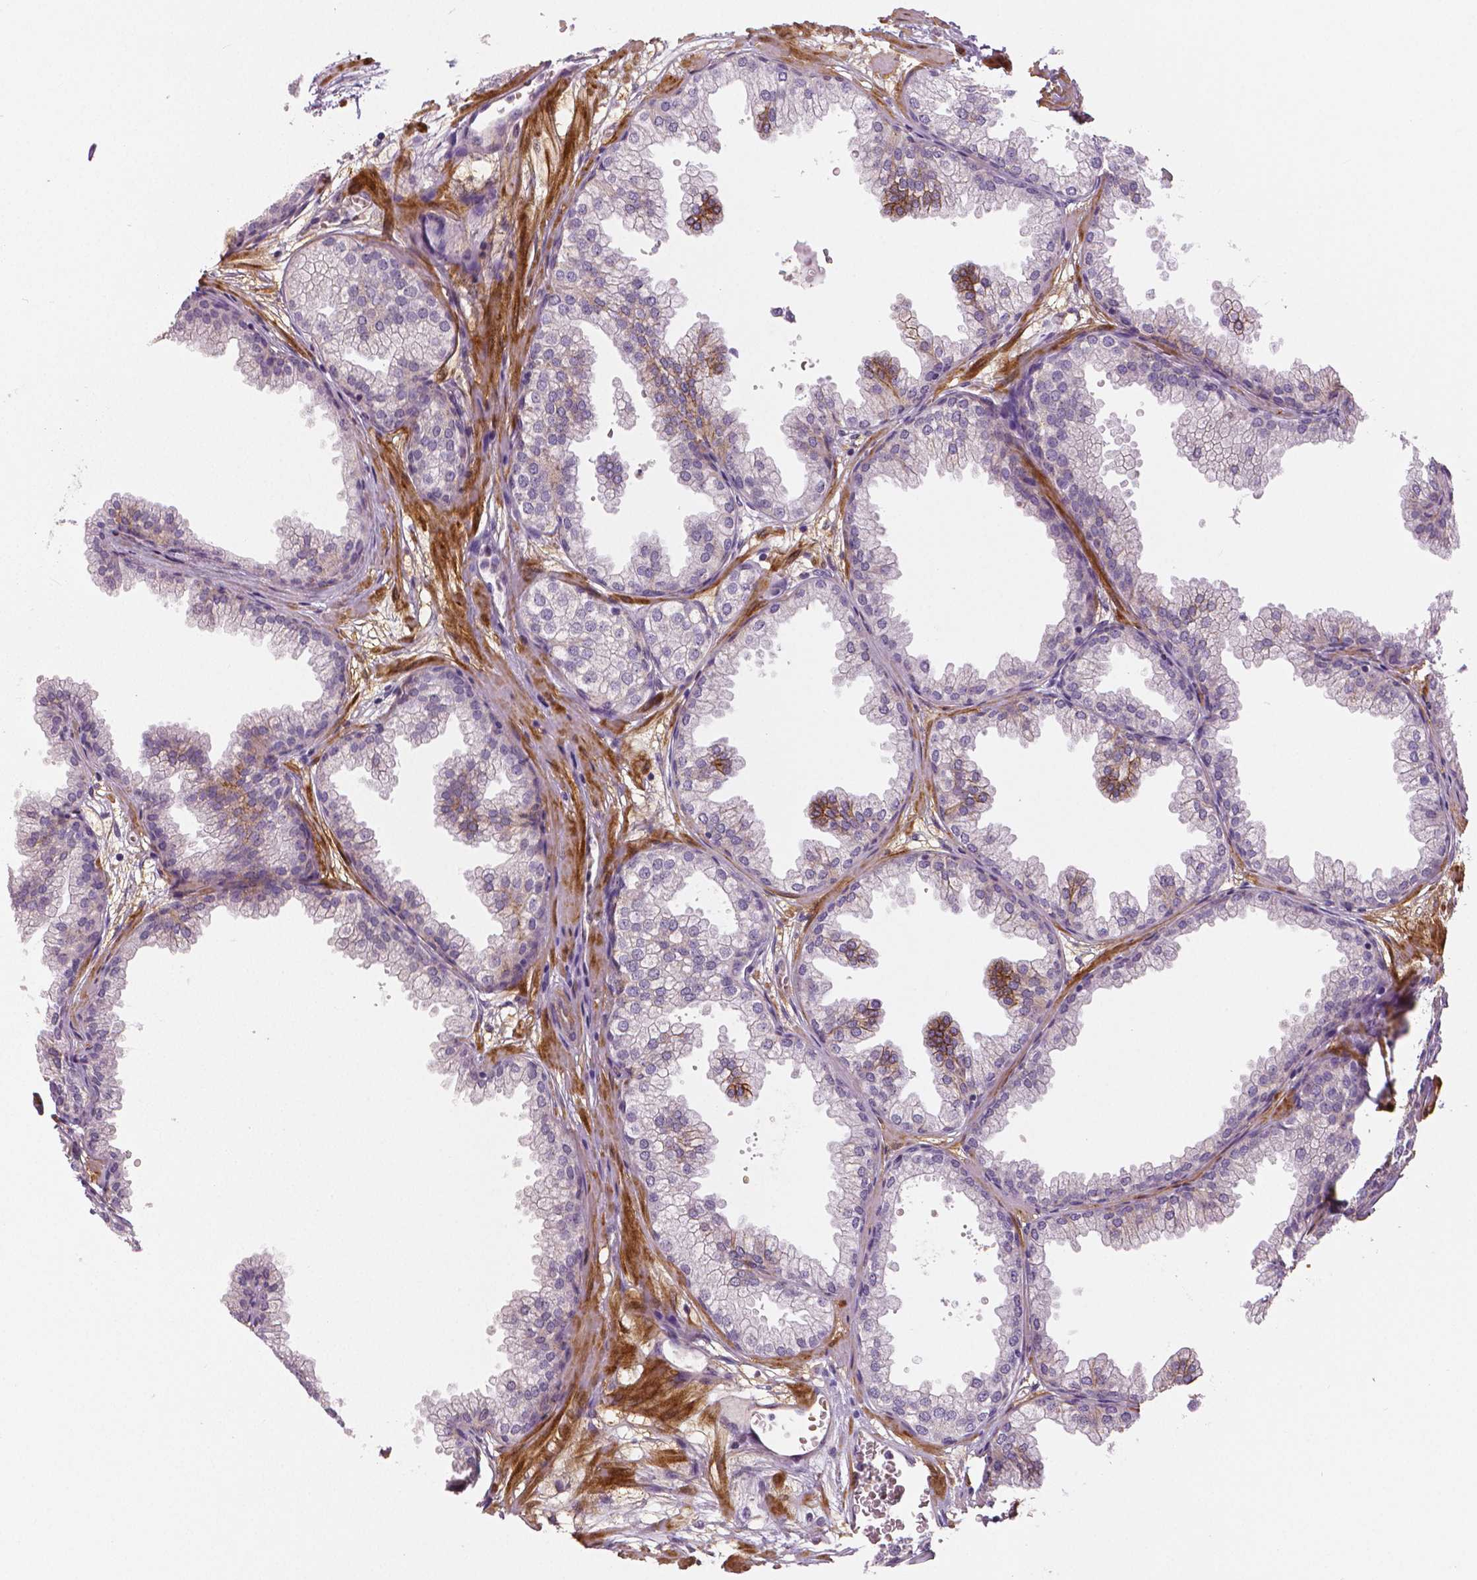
{"staining": {"intensity": "negative", "quantity": "none", "location": "none"}, "tissue": "prostate", "cell_type": "Glandular cells", "image_type": "normal", "snomed": [{"axis": "morphology", "description": "Normal tissue, NOS"}, {"axis": "topography", "description": "Prostate"}], "caption": "There is no significant staining in glandular cells of prostate. (DAB (3,3'-diaminobenzidine) immunohistochemistry (IHC) with hematoxylin counter stain).", "gene": "FLT1", "patient": {"sex": "male", "age": 37}}